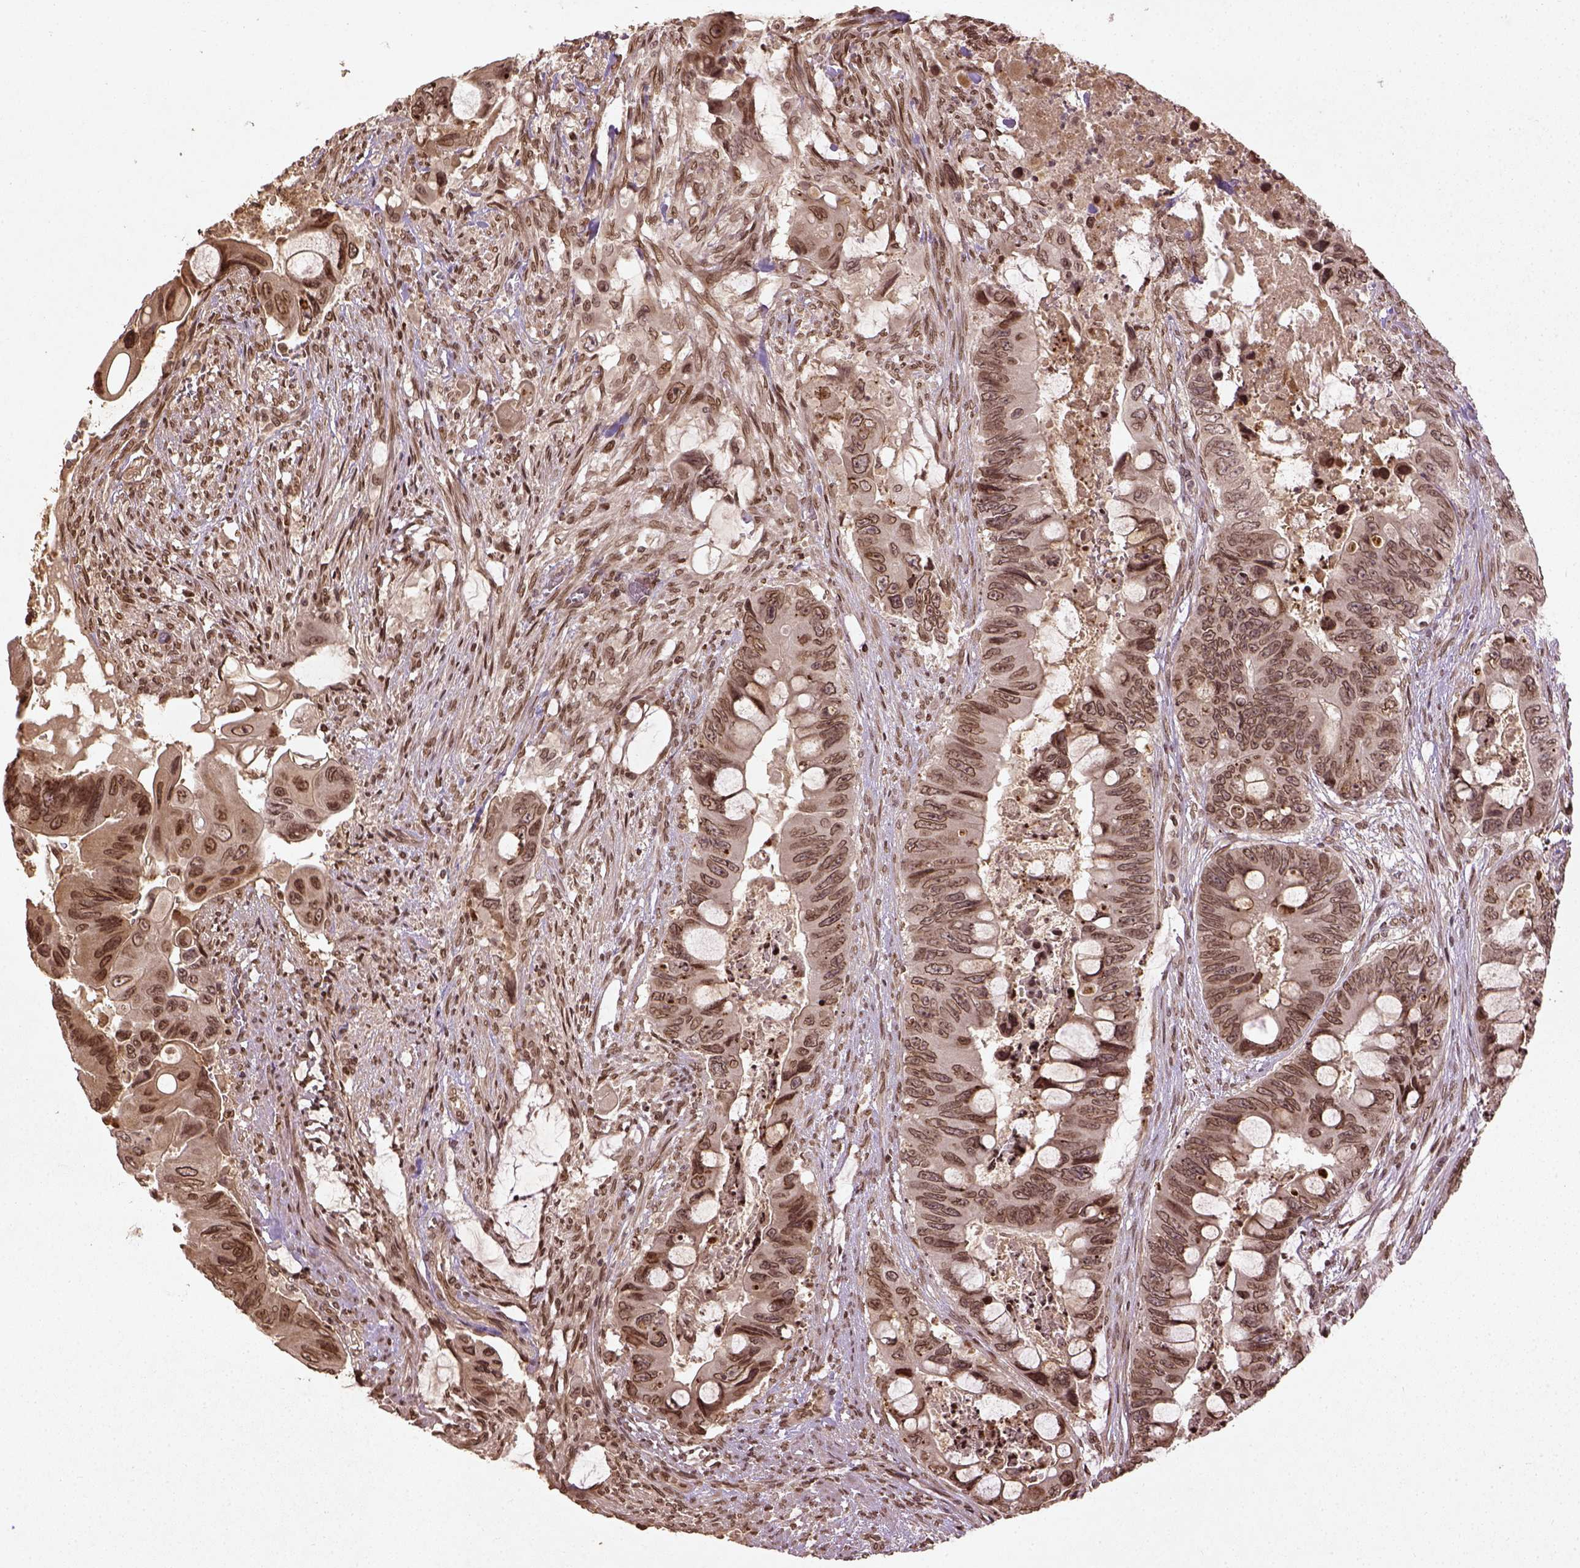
{"staining": {"intensity": "moderate", "quantity": ">75%", "location": "nuclear"}, "tissue": "colorectal cancer", "cell_type": "Tumor cells", "image_type": "cancer", "snomed": [{"axis": "morphology", "description": "Adenocarcinoma, NOS"}, {"axis": "topography", "description": "Rectum"}], "caption": "A medium amount of moderate nuclear staining is present in about >75% of tumor cells in adenocarcinoma (colorectal) tissue. The protein of interest is shown in brown color, while the nuclei are stained blue.", "gene": "BANF1", "patient": {"sex": "male", "age": 63}}